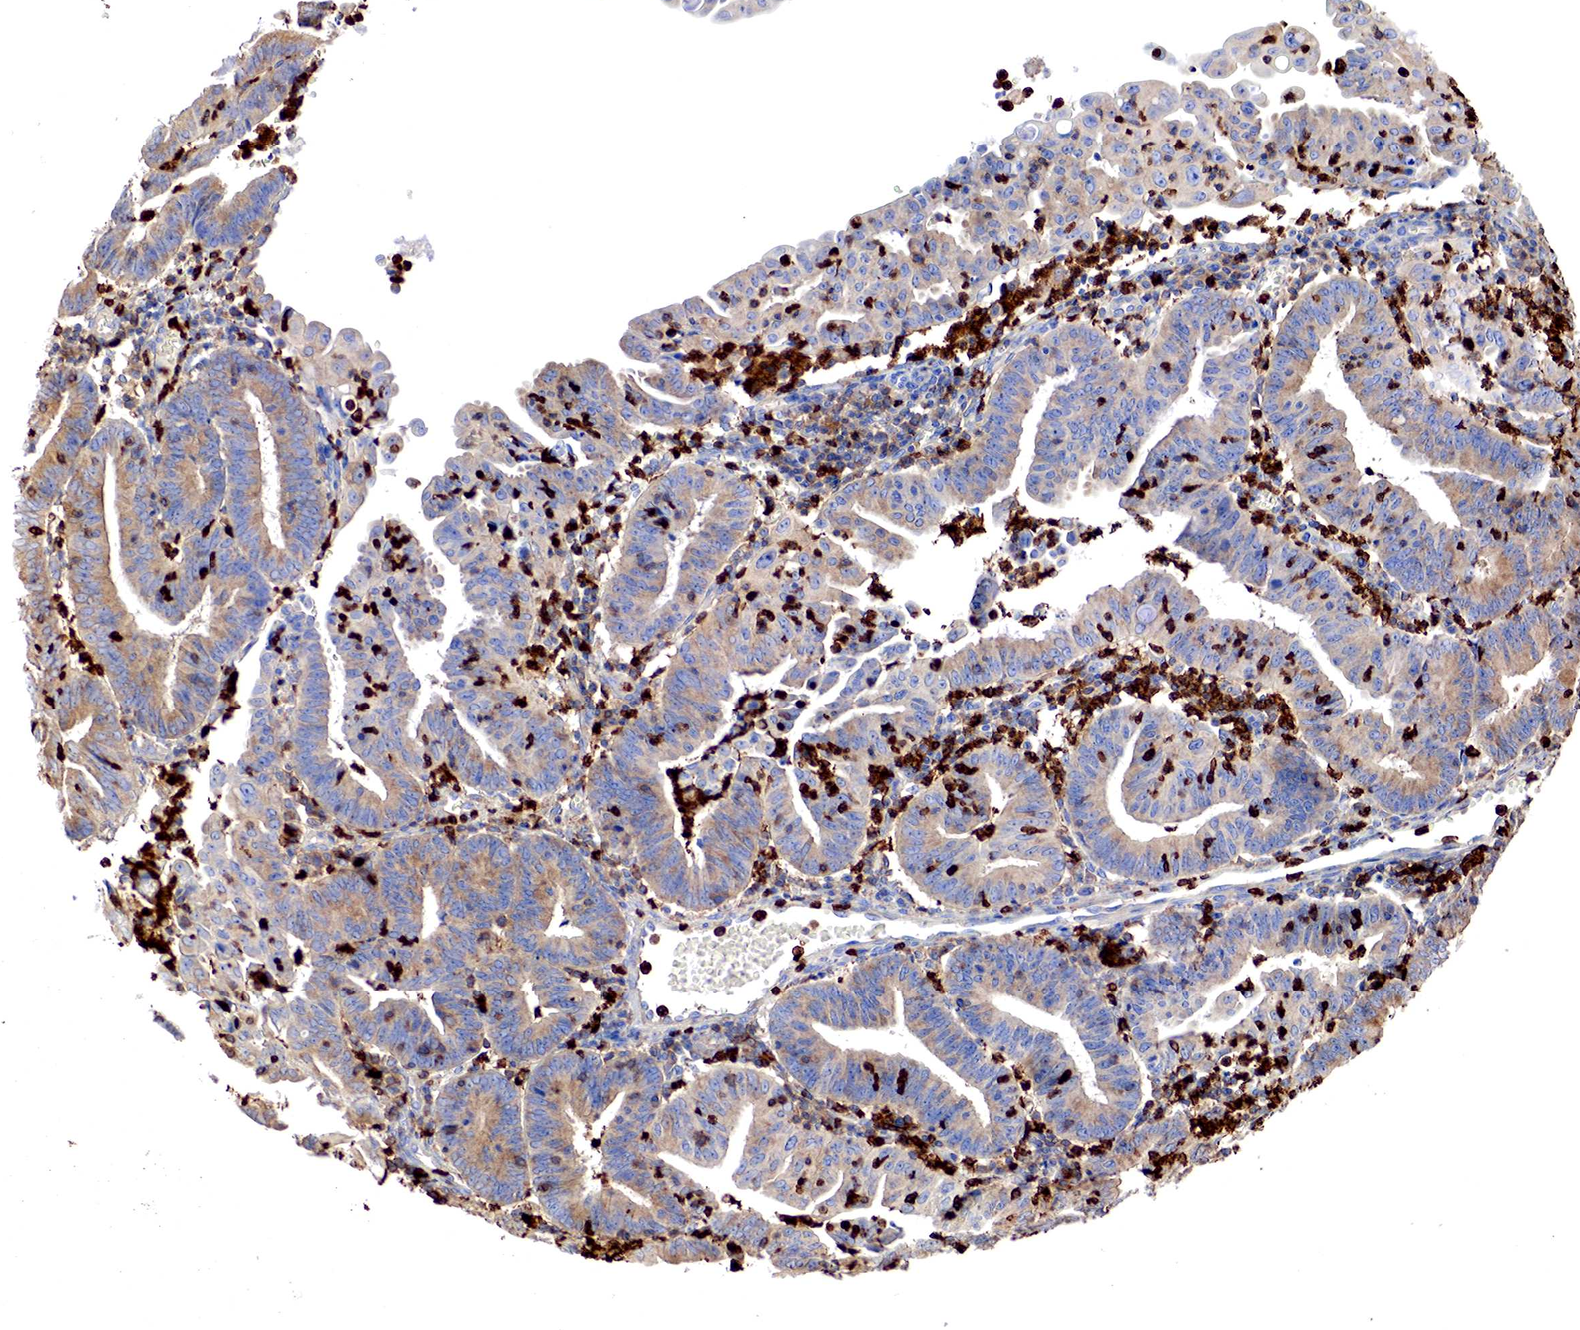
{"staining": {"intensity": "weak", "quantity": "25%-75%", "location": "cytoplasmic/membranous"}, "tissue": "endometrial cancer", "cell_type": "Tumor cells", "image_type": "cancer", "snomed": [{"axis": "morphology", "description": "Adenocarcinoma, NOS"}, {"axis": "topography", "description": "Endometrium"}], "caption": "Immunohistochemical staining of endometrial cancer (adenocarcinoma) displays low levels of weak cytoplasmic/membranous positivity in about 25%-75% of tumor cells.", "gene": "G6PD", "patient": {"sex": "female", "age": 60}}